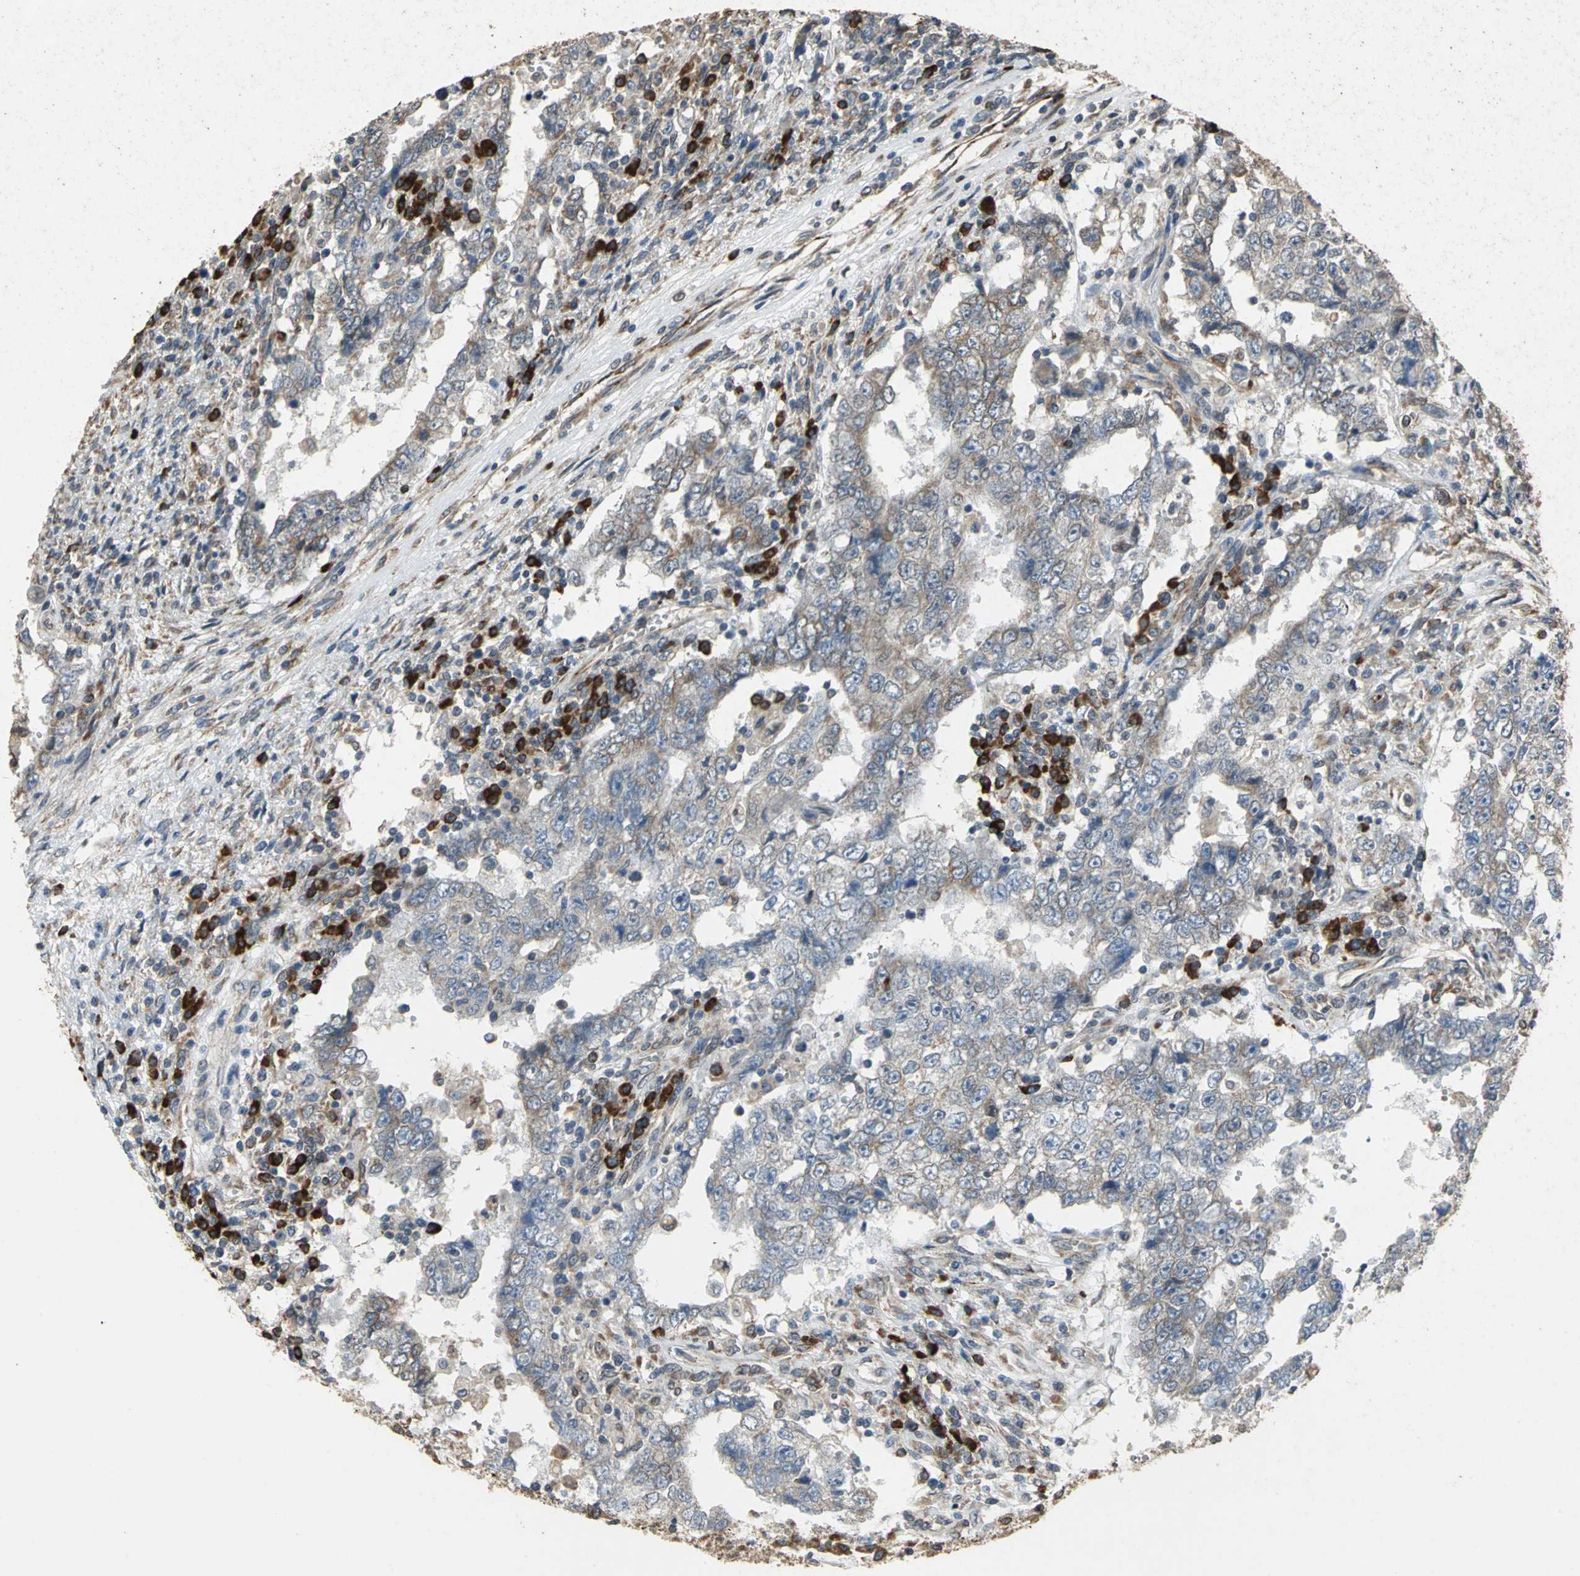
{"staining": {"intensity": "weak", "quantity": "25%-75%", "location": "cytoplasmic/membranous"}, "tissue": "testis cancer", "cell_type": "Tumor cells", "image_type": "cancer", "snomed": [{"axis": "morphology", "description": "Carcinoma, Embryonal, NOS"}, {"axis": "topography", "description": "Testis"}], "caption": "This photomicrograph exhibits immunohistochemistry staining of human testis cancer, with low weak cytoplasmic/membranous expression in approximately 25%-75% of tumor cells.", "gene": "SYVN1", "patient": {"sex": "male", "age": 26}}